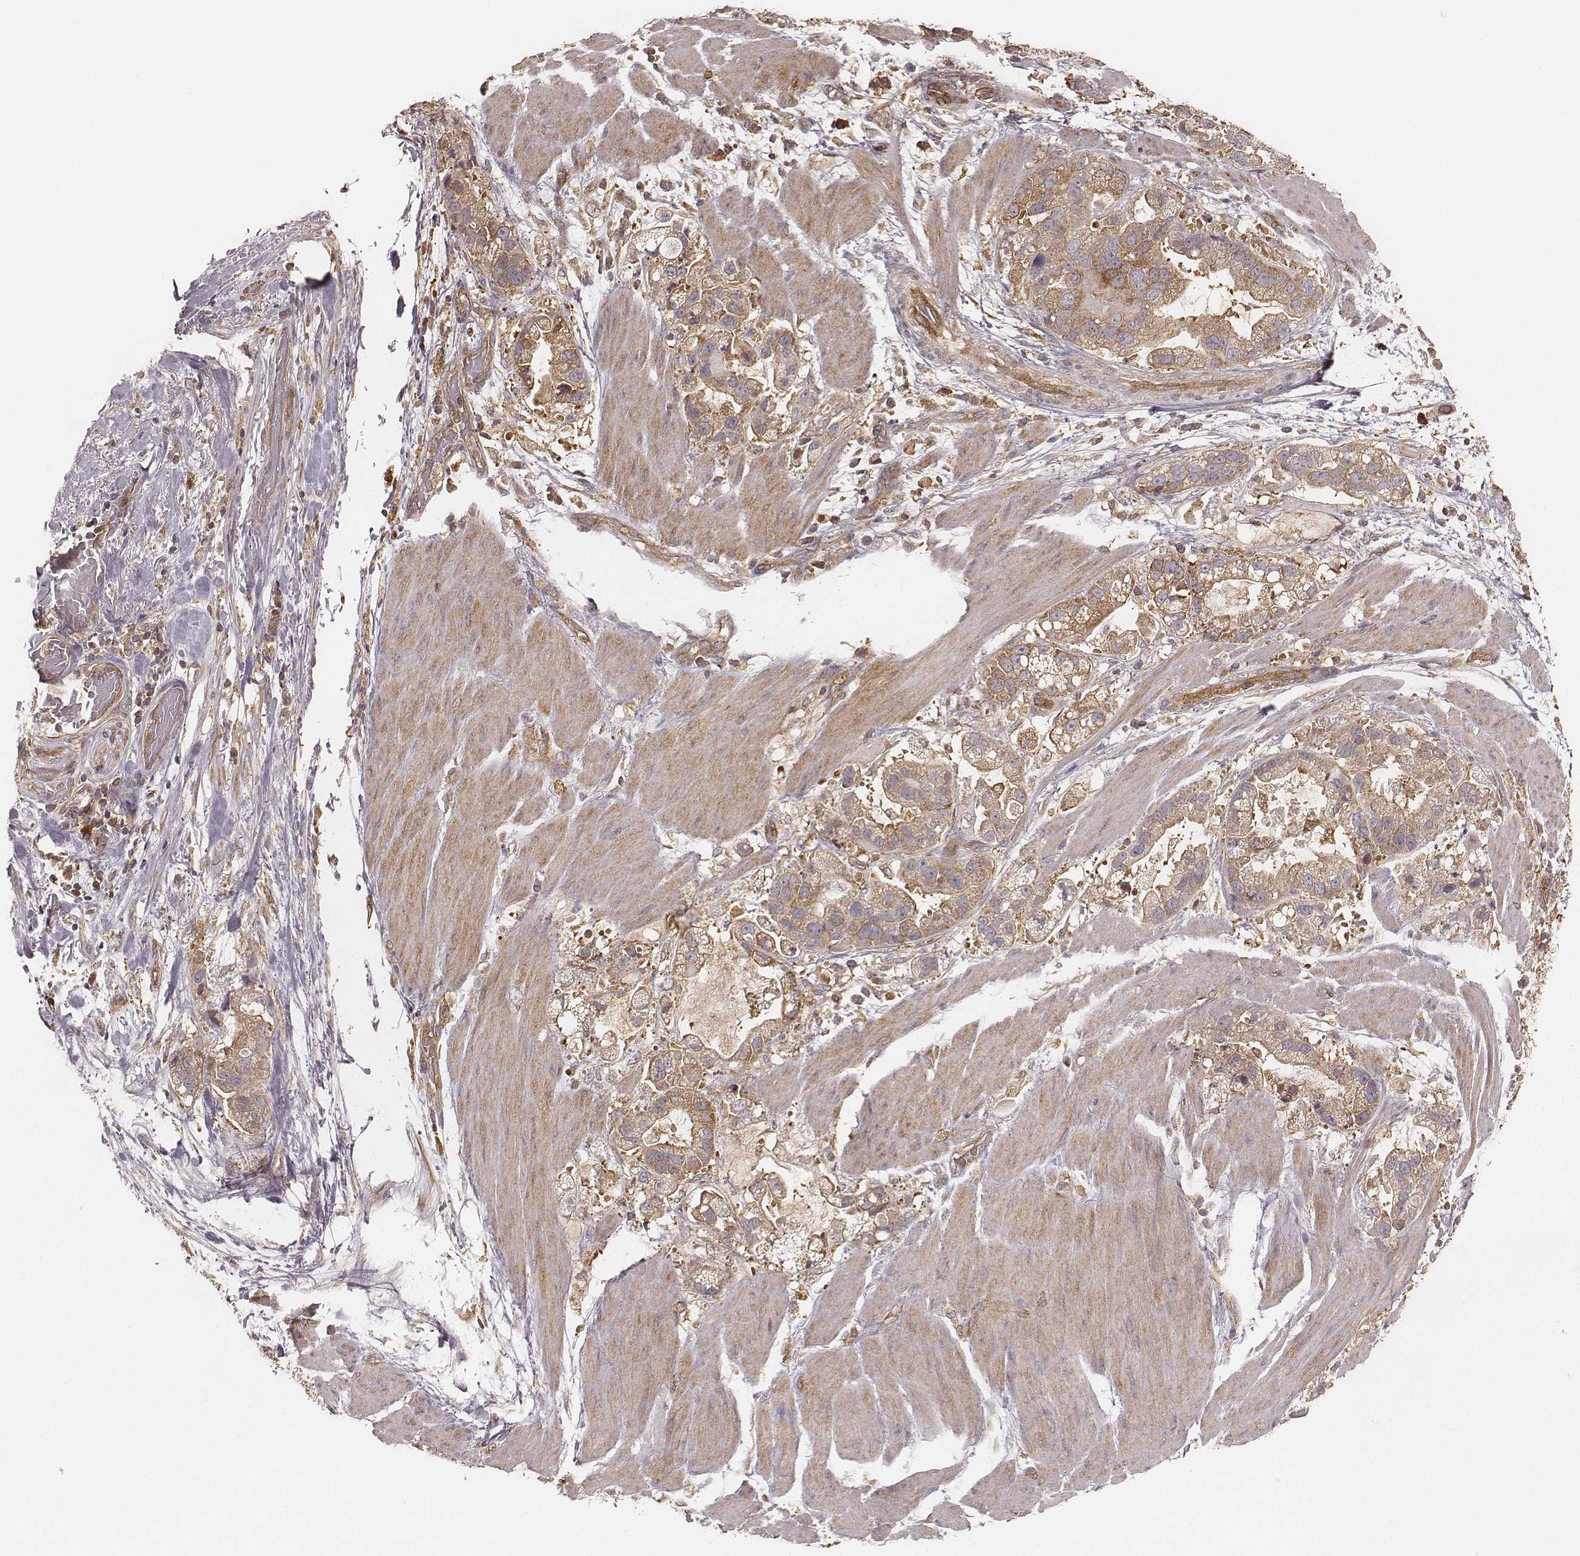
{"staining": {"intensity": "moderate", "quantity": ">75%", "location": "cytoplasmic/membranous"}, "tissue": "stomach cancer", "cell_type": "Tumor cells", "image_type": "cancer", "snomed": [{"axis": "morphology", "description": "Adenocarcinoma, NOS"}, {"axis": "topography", "description": "Stomach"}], "caption": "A micrograph of stomach cancer stained for a protein demonstrates moderate cytoplasmic/membranous brown staining in tumor cells.", "gene": "CARS1", "patient": {"sex": "male", "age": 59}}